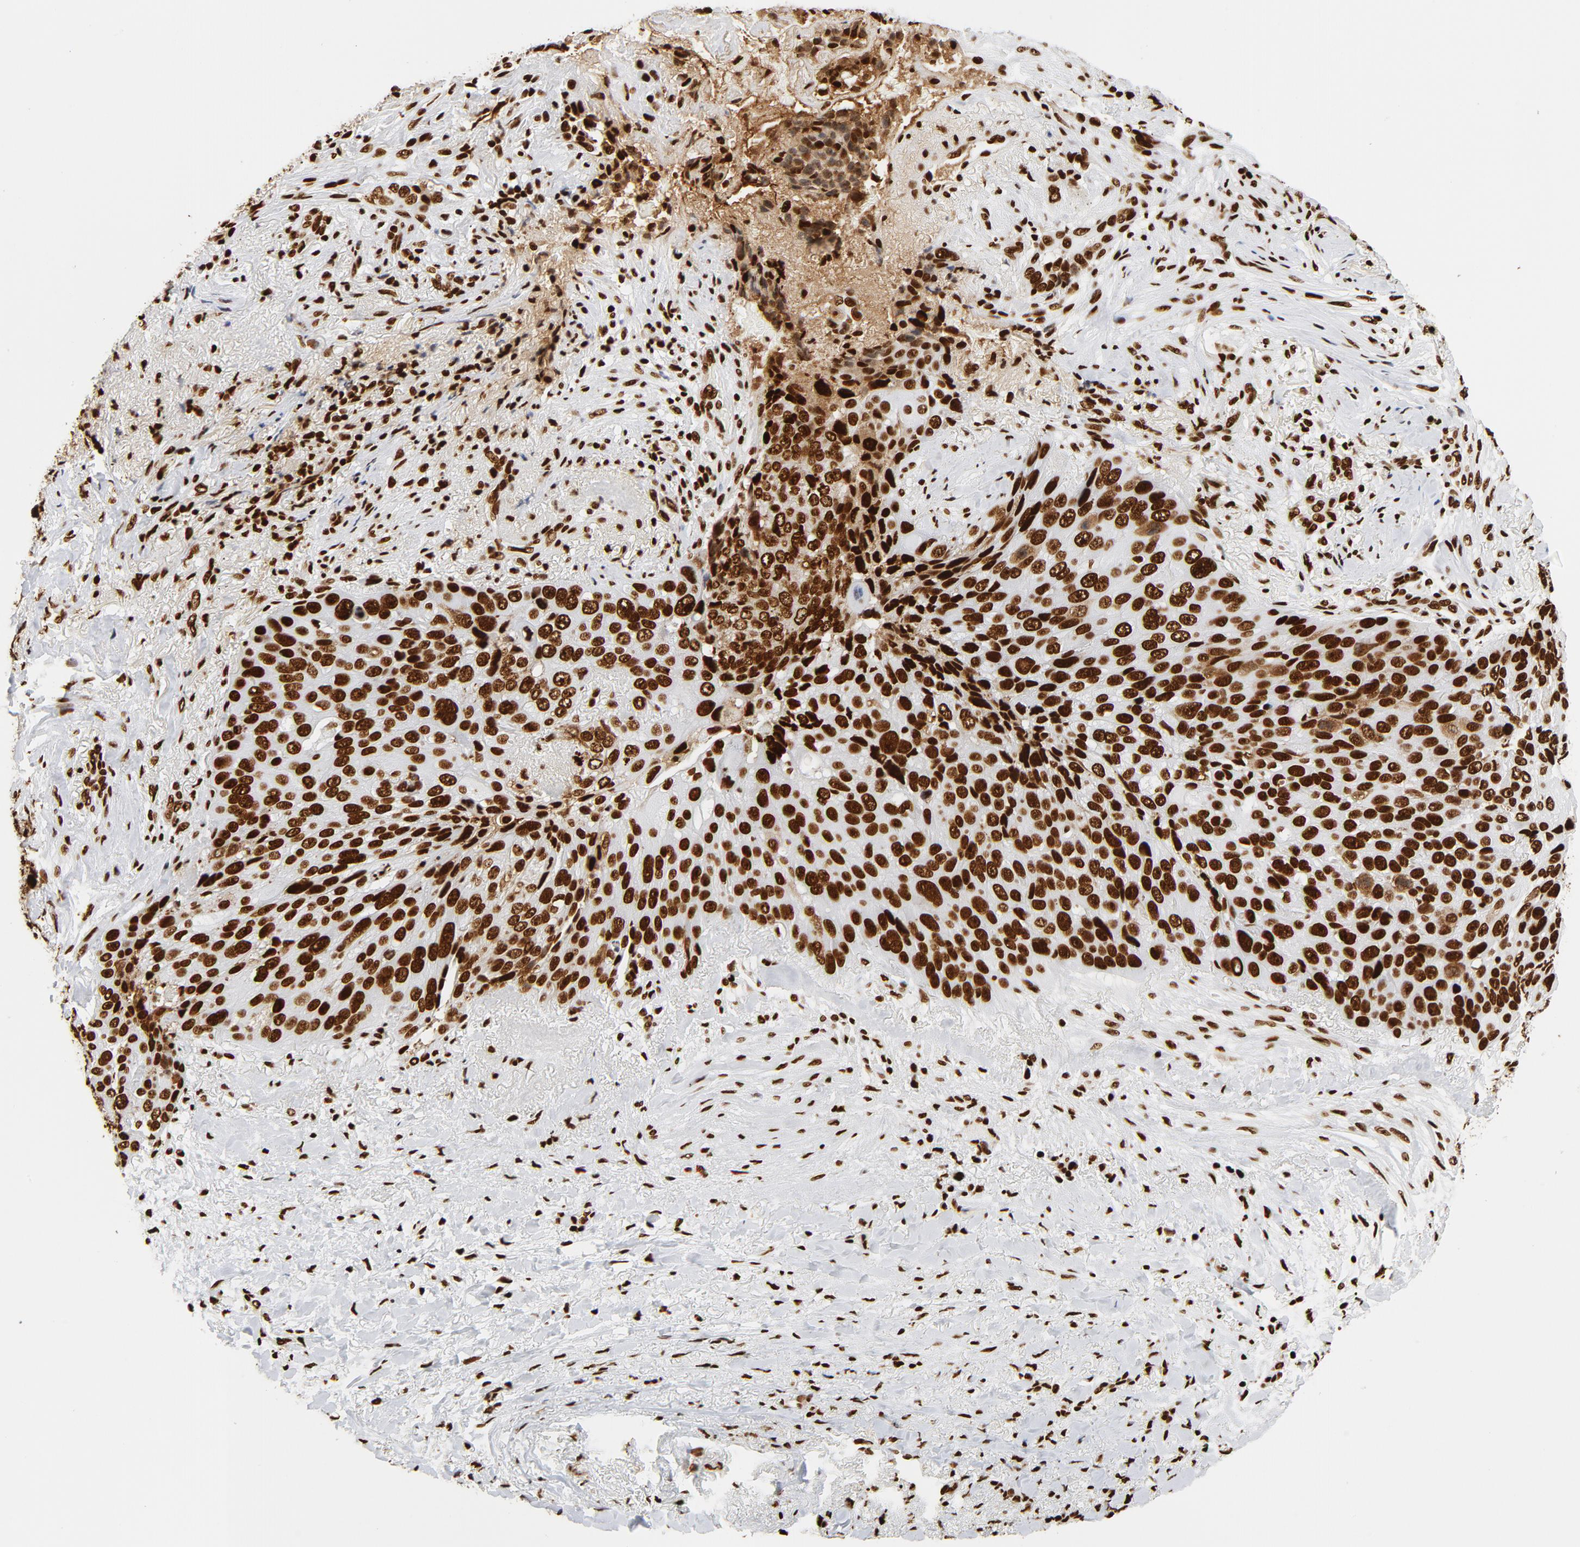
{"staining": {"intensity": "strong", "quantity": ">75%", "location": "nuclear"}, "tissue": "lung cancer", "cell_type": "Tumor cells", "image_type": "cancer", "snomed": [{"axis": "morphology", "description": "Squamous cell carcinoma, NOS"}, {"axis": "topography", "description": "Lung"}], "caption": "Immunohistochemistry image of neoplastic tissue: lung cancer stained using immunohistochemistry (IHC) displays high levels of strong protein expression localized specifically in the nuclear of tumor cells, appearing as a nuclear brown color.", "gene": "XRCC6", "patient": {"sex": "male", "age": 54}}